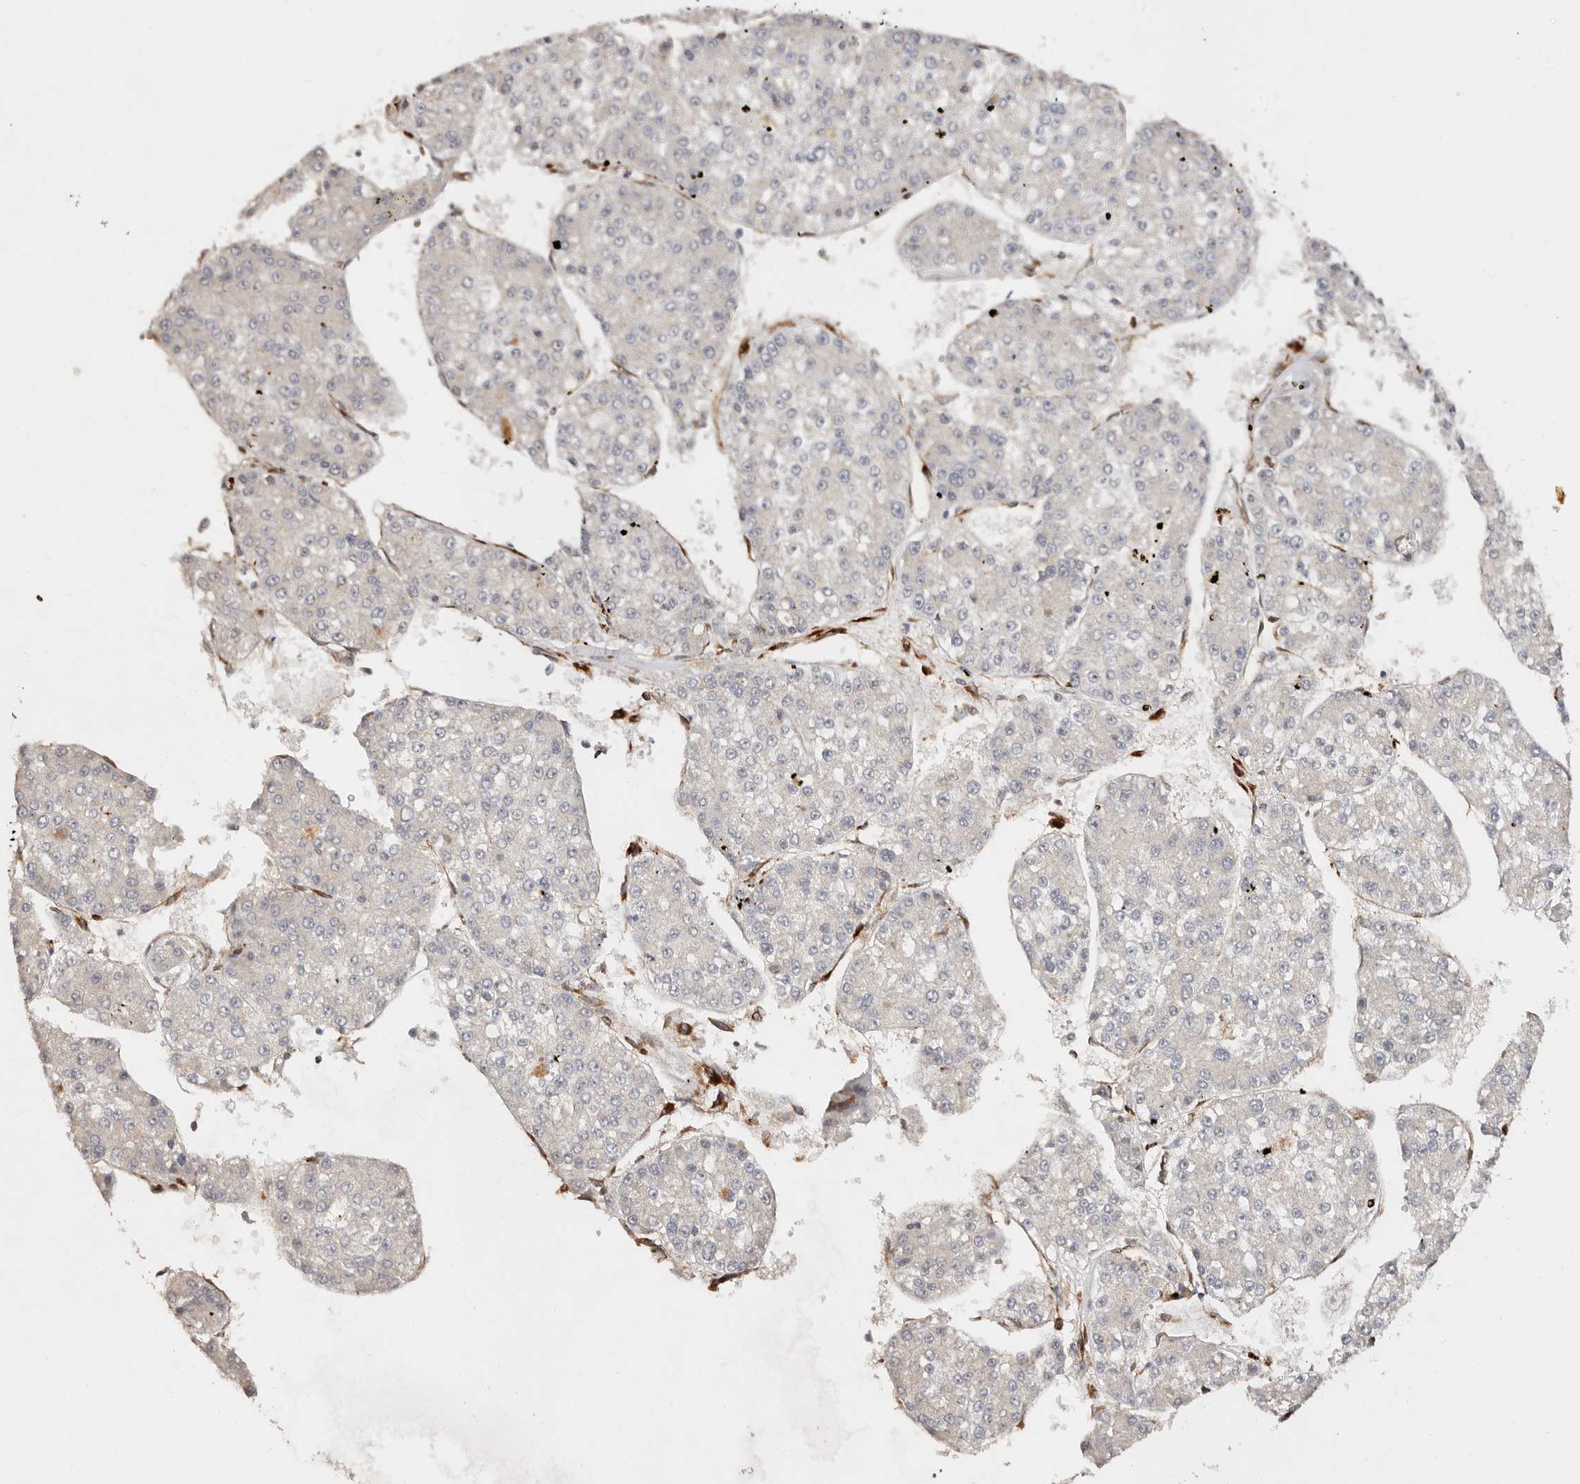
{"staining": {"intensity": "negative", "quantity": "none", "location": "none"}, "tissue": "liver cancer", "cell_type": "Tumor cells", "image_type": "cancer", "snomed": [{"axis": "morphology", "description": "Carcinoma, Hepatocellular, NOS"}, {"axis": "topography", "description": "Liver"}], "caption": "Histopathology image shows no significant protein staining in tumor cells of liver cancer (hepatocellular carcinoma).", "gene": "SERPINH1", "patient": {"sex": "female", "age": 73}}